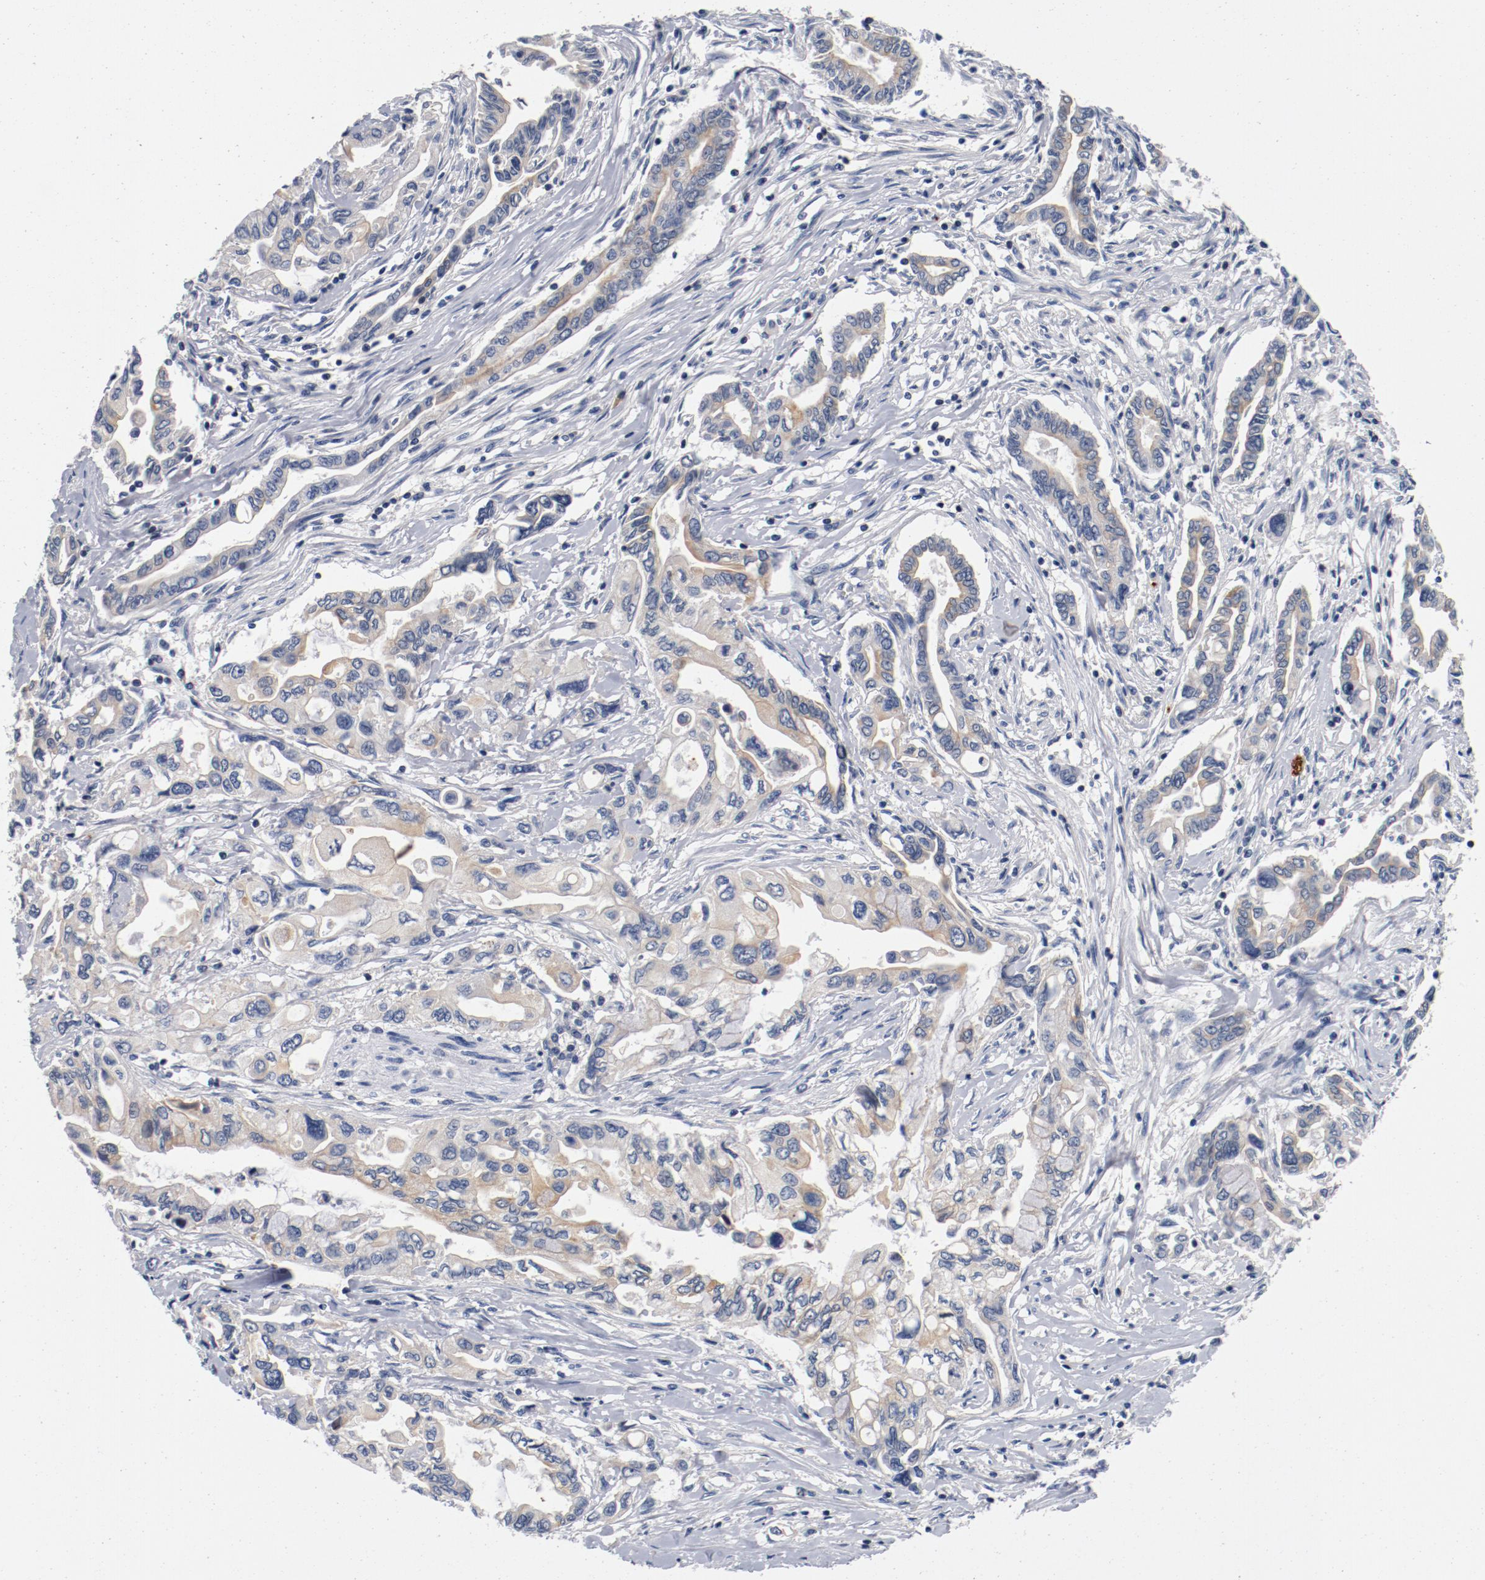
{"staining": {"intensity": "weak", "quantity": "25%-75%", "location": "cytoplasmic/membranous"}, "tissue": "pancreatic cancer", "cell_type": "Tumor cells", "image_type": "cancer", "snomed": [{"axis": "morphology", "description": "Adenocarcinoma, NOS"}, {"axis": "topography", "description": "Pancreas"}], "caption": "The immunohistochemical stain labels weak cytoplasmic/membranous staining in tumor cells of adenocarcinoma (pancreatic) tissue.", "gene": "PIM1", "patient": {"sex": "female", "age": 57}}